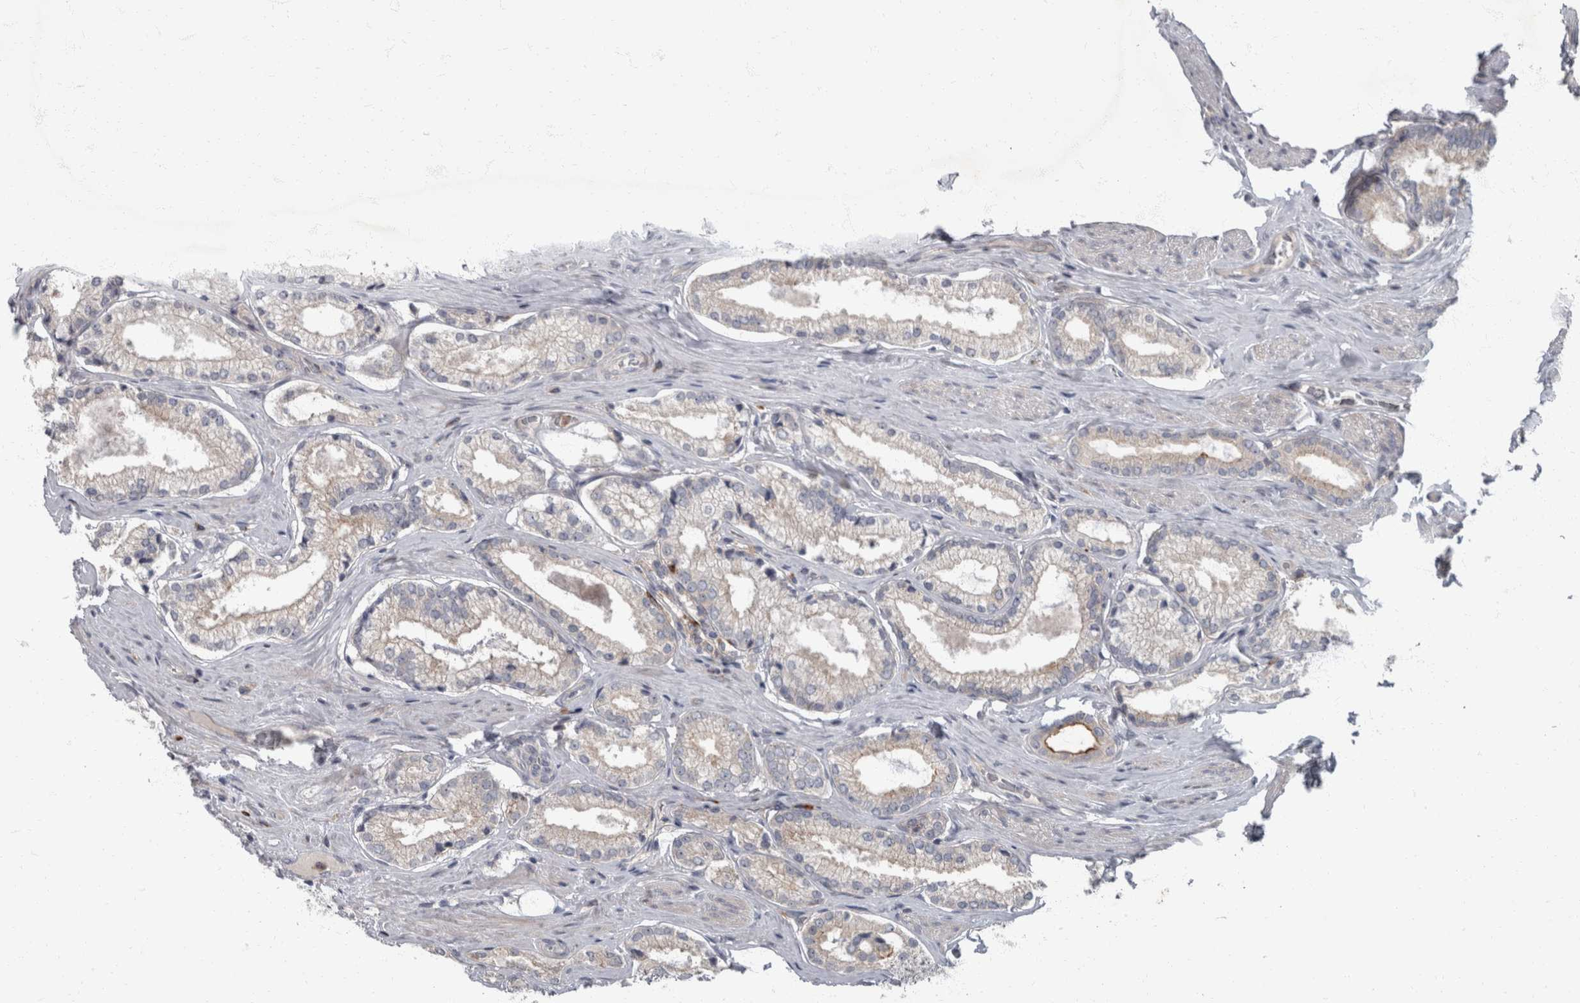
{"staining": {"intensity": "negative", "quantity": "none", "location": "none"}, "tissue": "prostate cancer", "cell_type": "Tumor cells", "image_type": "cancer", "snomed": [{"axis": "morphology", "description": "Adenocarcinoma, Low grade"}, {"axis": "topography", "description": "Prostate"}], "caption": "Photomicrograph shows no significant protein expression in tumor cells of prostate low-grade adenocarcinoma. (Stains: DAB IHC with hematoxylin counter stain, Microscopy: brightfield microscopy at high magnification).", "gene": "CDC42BPG", "patient": {"sex": "male", "age": 71}}